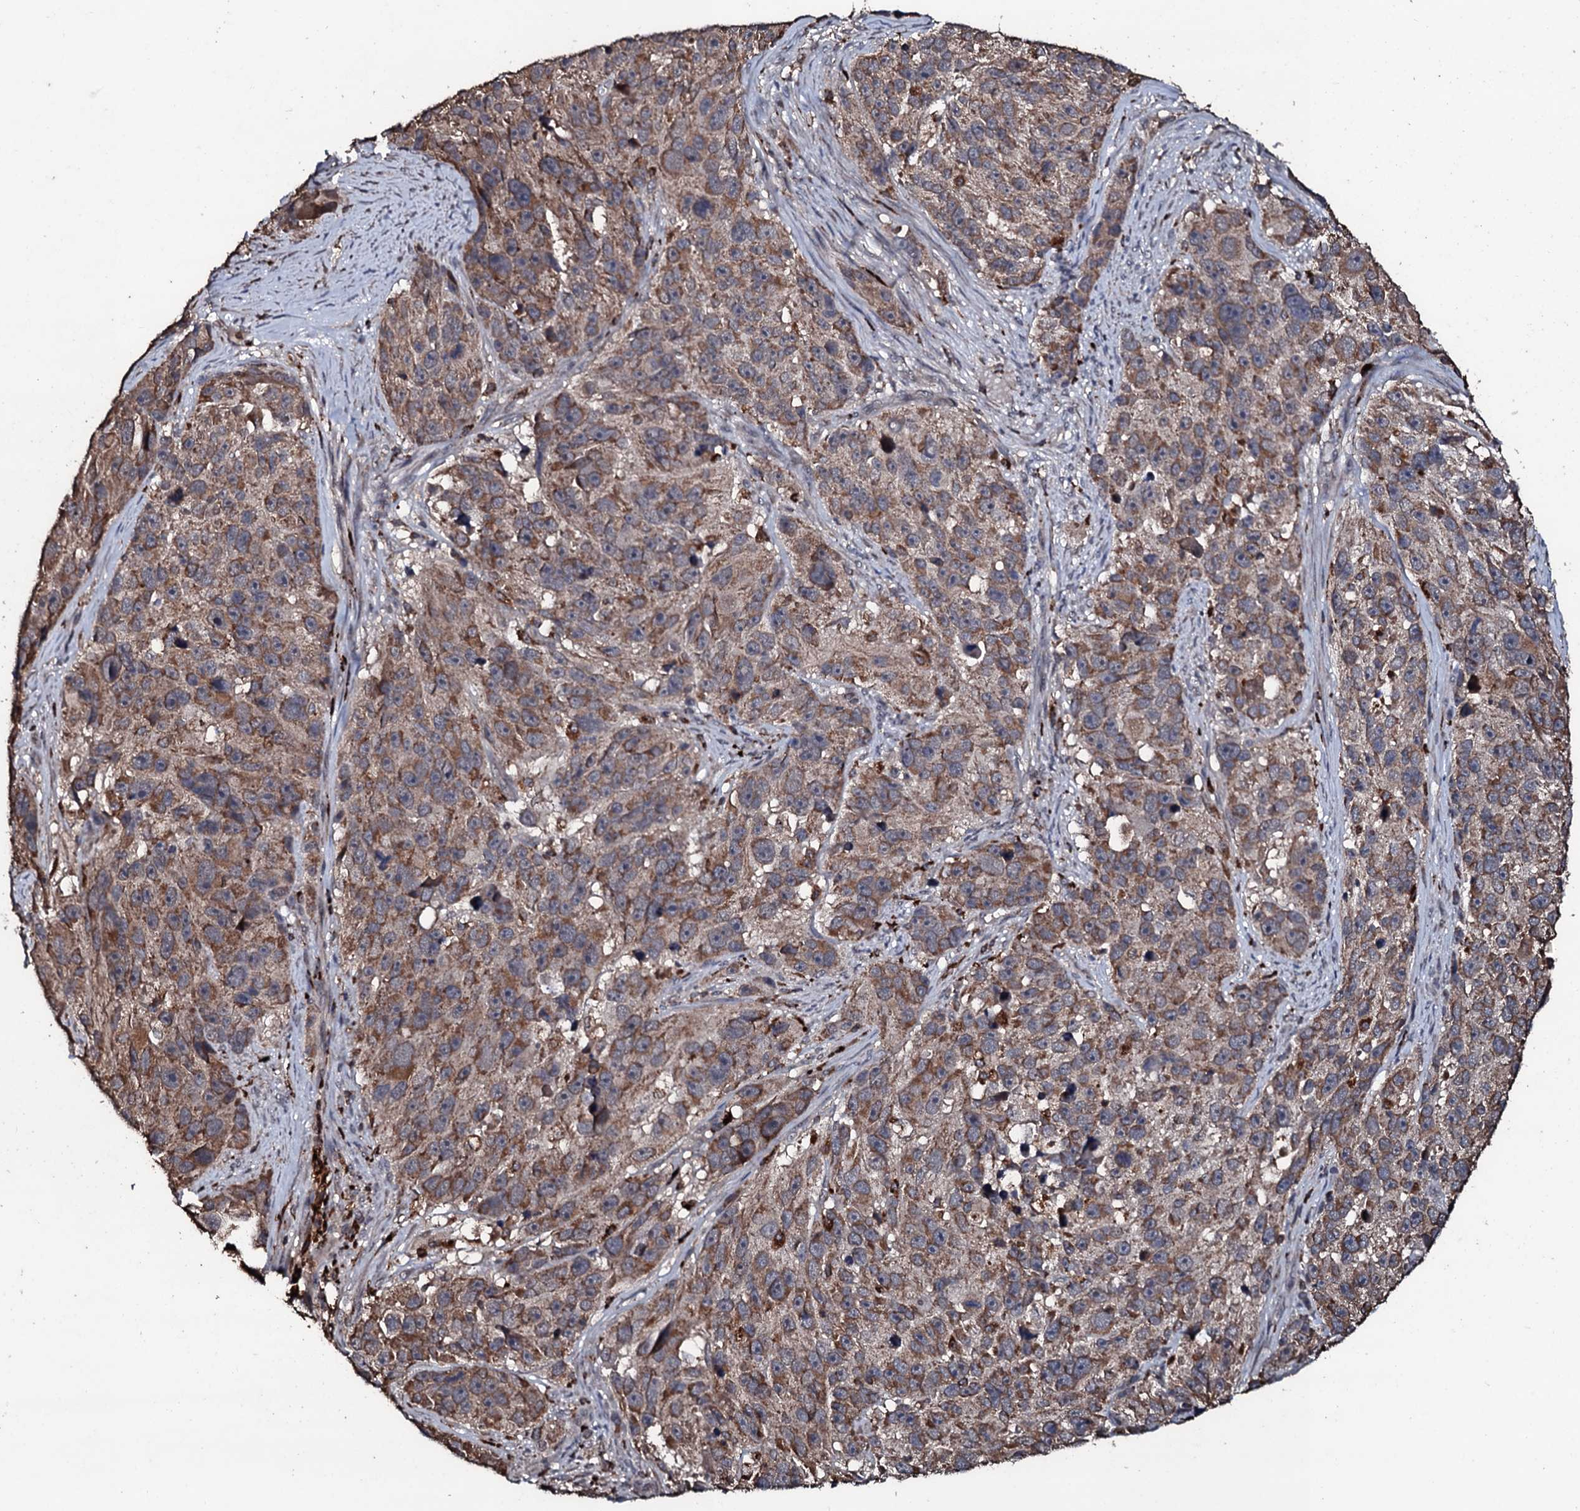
{"staining": {"intensity": "moderate", "quantity": ">75%", "location": "cytoplasmic/membranous"}, "tissue": "melanoma", "cell_type": "Tumor cells", "image_type": "cancer", "snomed": [{"axis": "morphology", "description": "Malignant melanoma, NOS"}, {"axis": "topography", "description": "Skin"}], "caption": "Malignant melanoma was stained to show a protein in brown. There is medium levels of moderate cytoplasmic/membranous staining in about >75% of tumor cells.", "gene": "SDHAF2", "patient": {"sex": "male", "age": 84}}